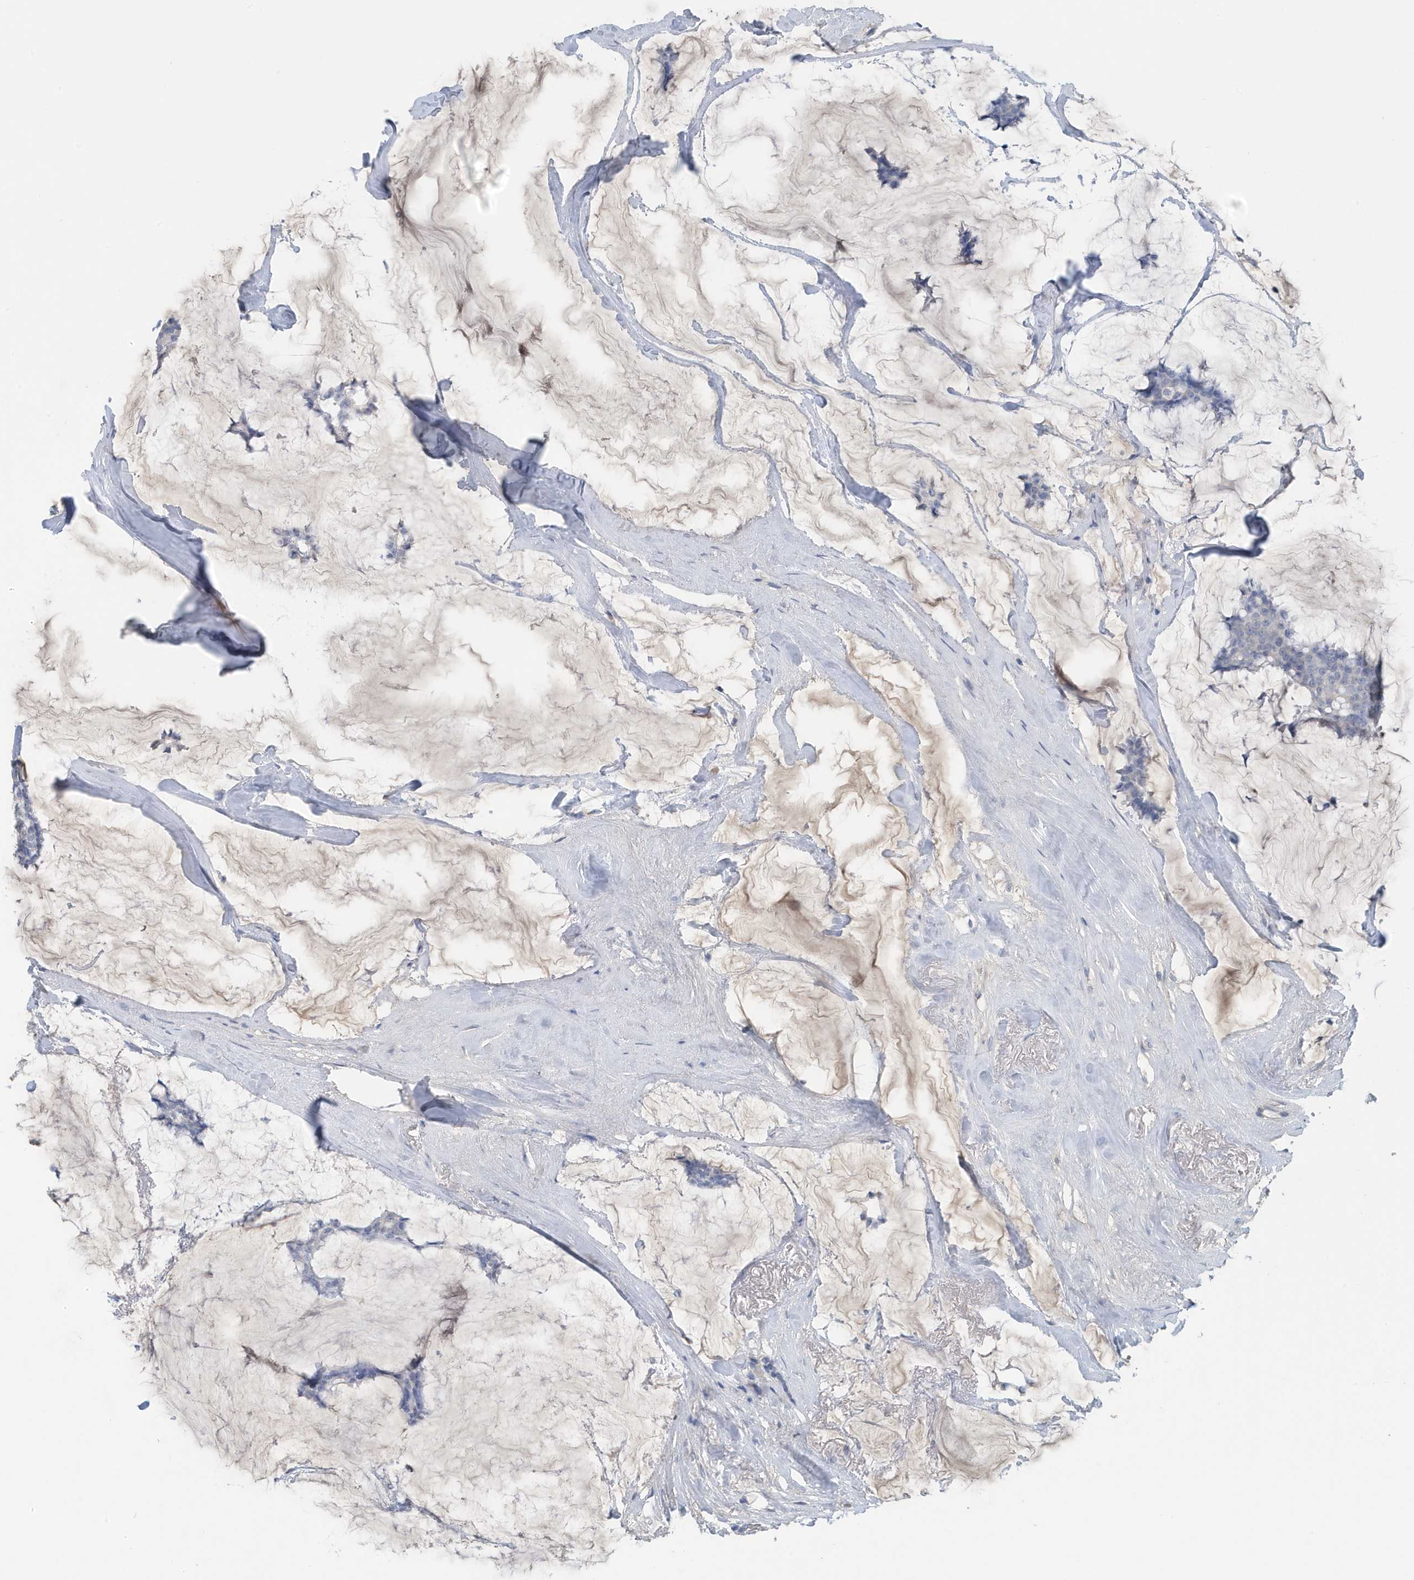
{"staining": {"intensity": "negative", "quantity": "none", "location": "none"}, "tissue": "breast cancer", "cell_type": "Tumor cells", "image_type": "cancer", "snomed": [{"axis": "morphology", "description": "Duct carcinoma"}, {"axis": "topography", "description": "Breast"}], "caption": "IHC micrograph of neoplastic tissue: human breast cancer stained with DAB shows no significant protein staining in tumor cells. The staining is performed using DAB (3,3'-diaminobenzidine) brown chromogen with nuclei counter-stained in using hematoxylin.", "gene": "UGT2B4", "patient": {"sex": "female", "age": 93}}